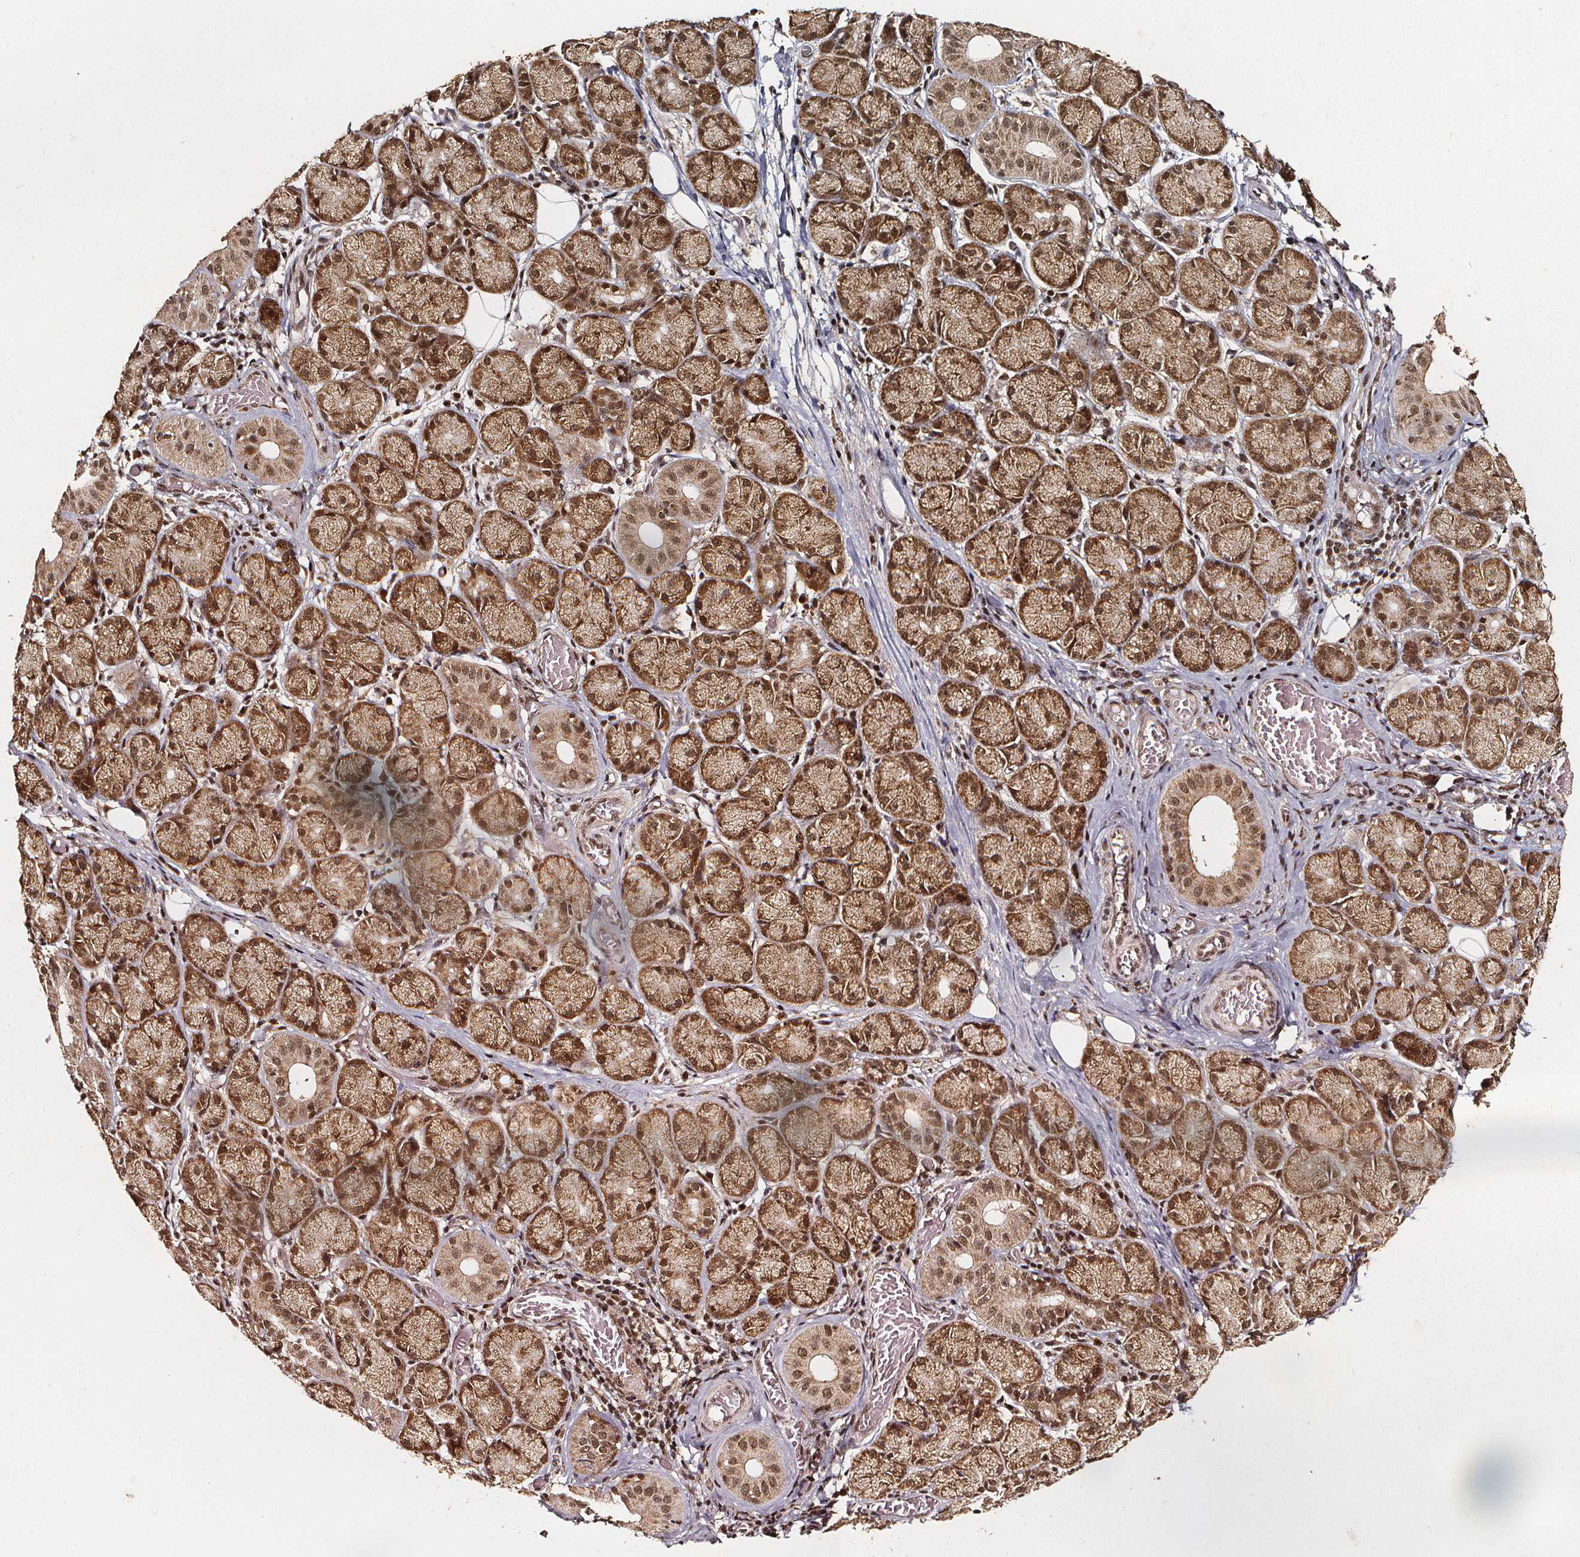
{"staining": {"intensity": "strong", "quantity": ">75%", "location": "cytoplasmic/membranous,nuclear"}, "tissue": "salivary gland", "cell_type": "Glandular cells", "image_type": "normal", "snomed": [{"axis": "morphology", "description": "Normal tissue, NOS"}, {"axis": "topography", "description": "Salivary gland"}, {"axis": "topography", "description": "Peripheral nerve tissue"}], "caption": "The photomicrograph reveals staining of benign salivary gland, revealing strong cytoplasmic/membranous,nuclear protein positivity (brown color) within glandular cells. The staining is performed using DAB brown chromogen to label protein expression. The nuclei are counter-stained blue using hematoxylin.", "gene": "SMN1", "patient": {"sex": "female", "age": 24}}